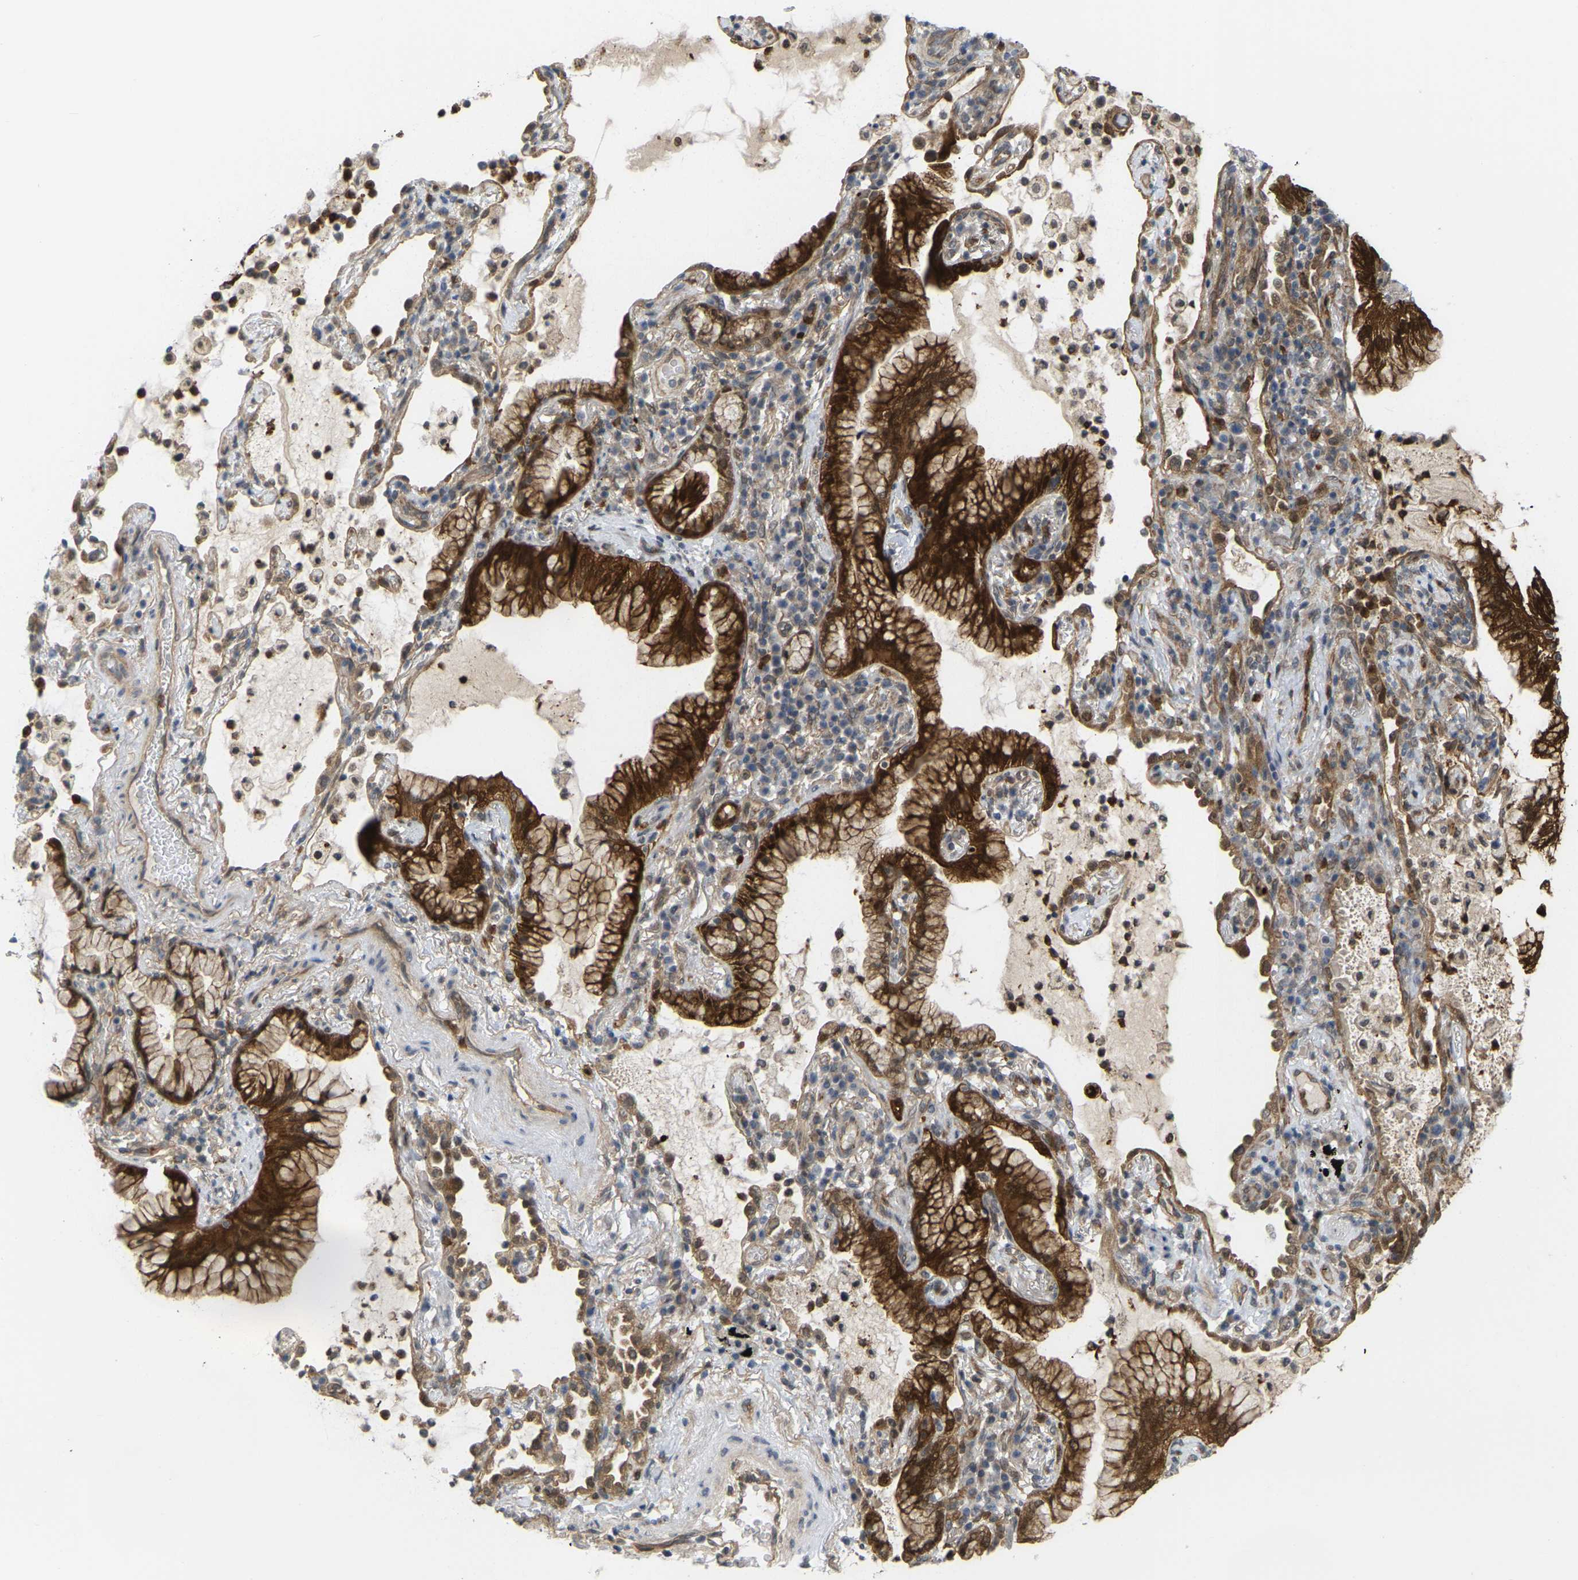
{"staining": {"intensity": "strong", "quantity": ">75%", "location": "cytoplasmic/membranous,nuclear"}, "tissue": "lung cancer", "cell_type": "Tumor cells", "image_type": "cancer", "snomed": [{"axis": "morphology", "description": "Adenocarcinoma, NOS"}, {"axis": "topography", "description": "Lung"}], "caption": "IHC of human adenocarcinoma (lung) exhibits high levels of strong cytoplasmic/membranous and nuclear expression in approximately >75% of tumor cells.", "gene": "SERPINB5", "patient": {"sex": "female", "age": 70}}